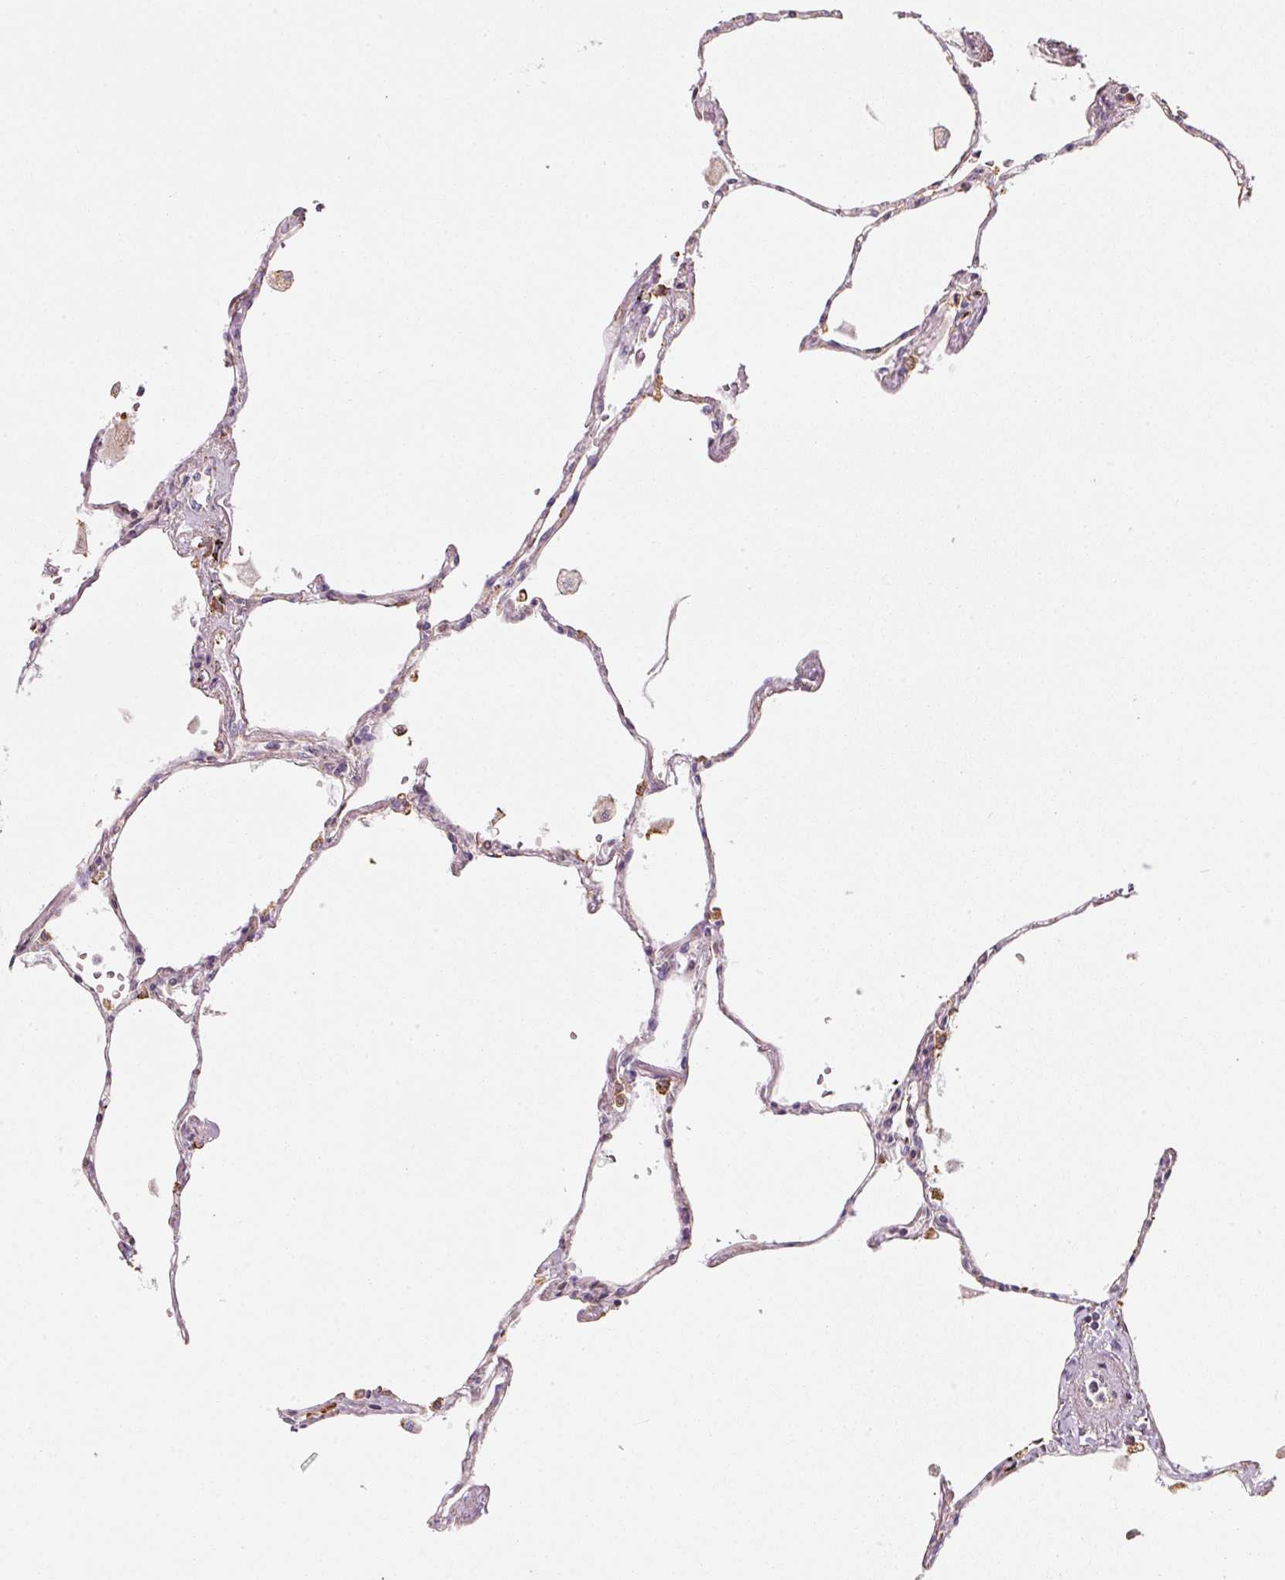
{"staining": {"intensity": "moderate", "quantity": "25%-75%", "location": "cytoplasmic/membranous"}, "tissue": "lung", "cell_type": "Alveolar cells", "image_type": "normal", "snomed": [{"axis": "morphology", "description": "Normal tissue, NOS"}, {"axis": "topography", "description": "Lung"}], "caption": "Brown immunohistochemical staining in normal lung exhibits moderate cytoplasmic/membranous expression in about 25%-75% of alveolar cells. (brown staining indicates protein expression, while blue staining denotes nuclei).", "gene": "MORN4", "patient": {"sex": "female", "age": 67}}